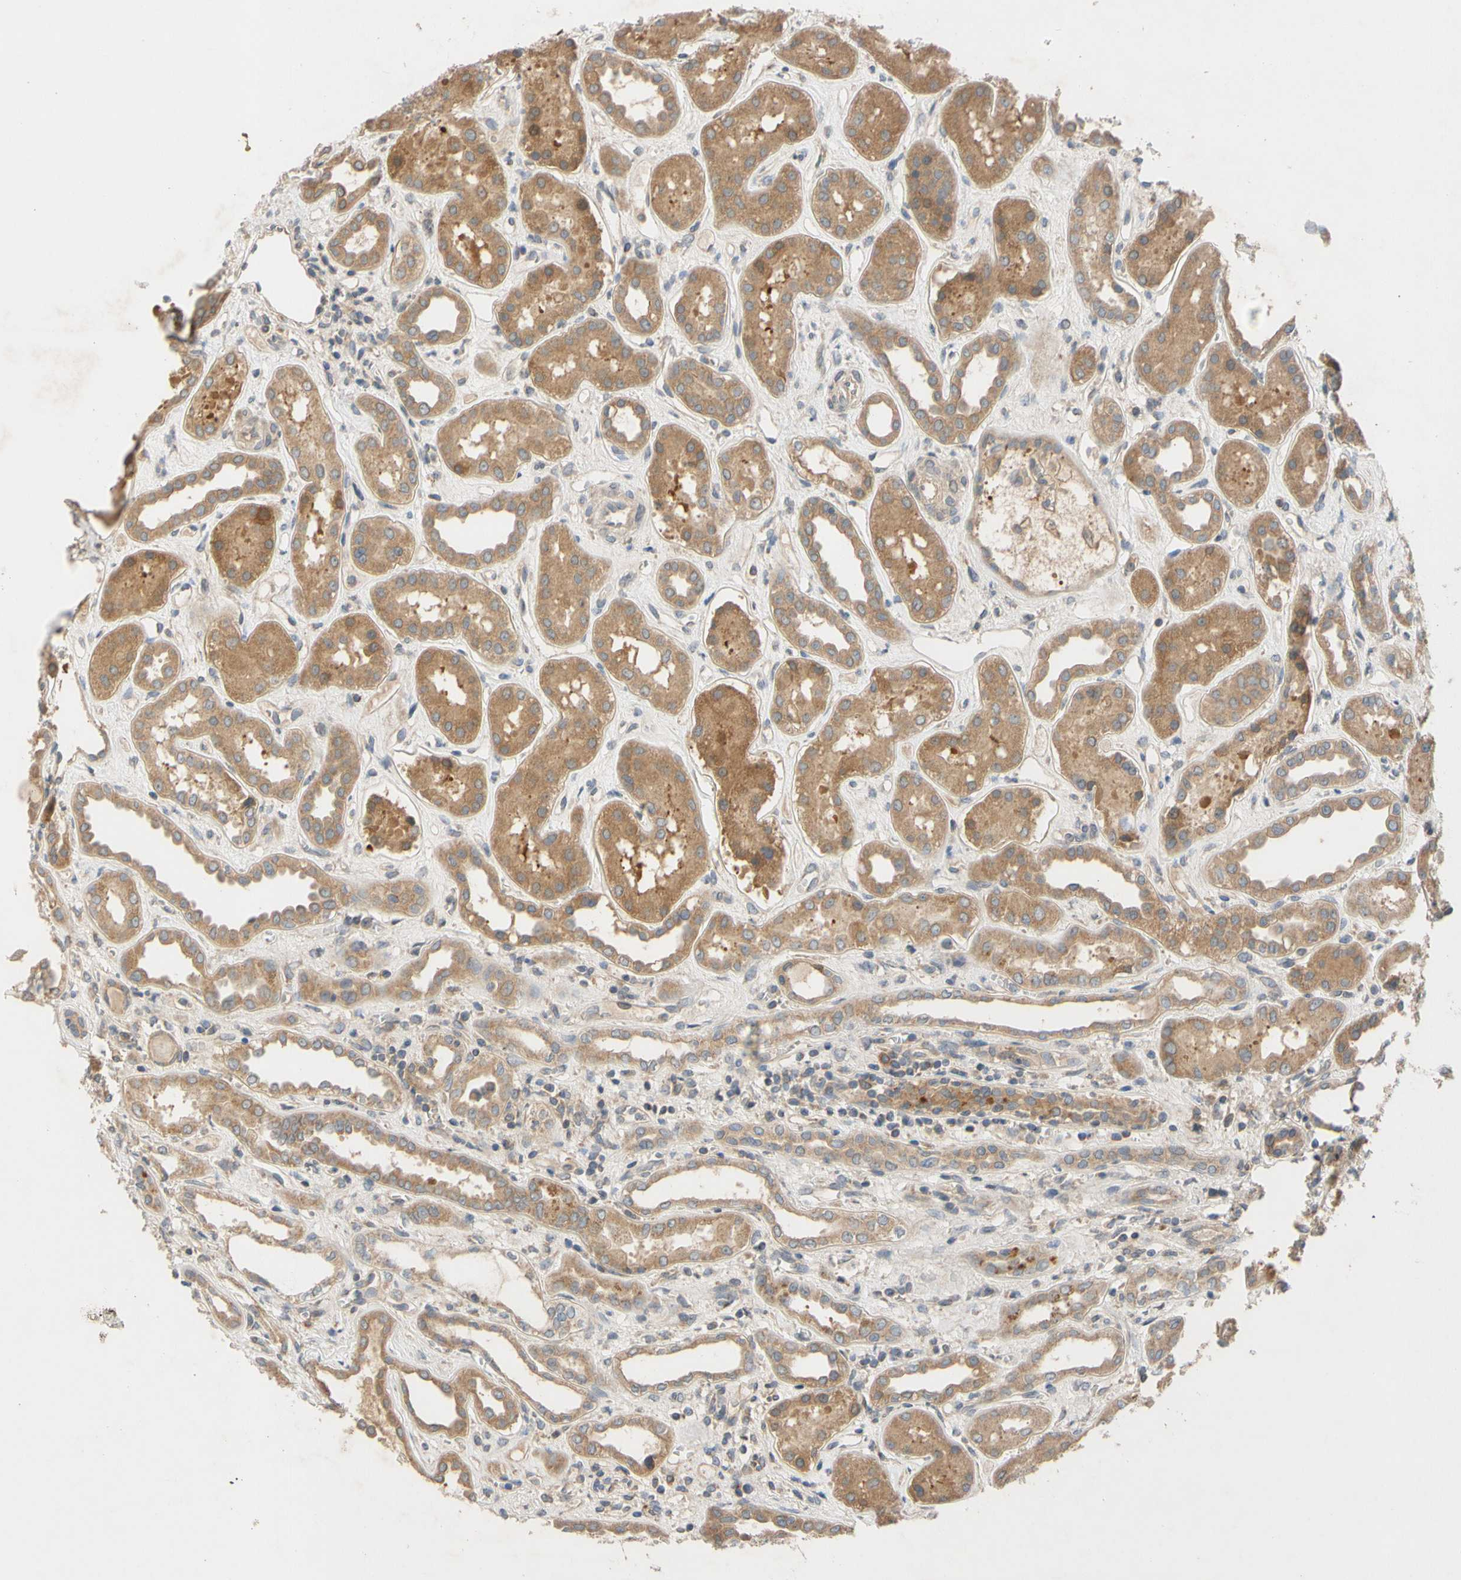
{"staining": {"intensity": "weak", "quantity": ">75%", "location": "cytoplasmic/membranous"}, "tissue": "kidney", "cell_type": "Cells in glomeruli", "image_type": "normal", "snomed": [{"axis": "morphology", "description": "Normal tissue, NOS"}, {"axis": "topography", "description": "Kidney"}], "caption": "Immunohistochemistry histopathology image of normal kidney stained for a protein (brown), which displays low levels of weak cytoplasmic/membranous positivity in about >75% of cells in glomeruli.", "gene": "MBTPS2", "patient": {"sex": "male", "age": 59}}